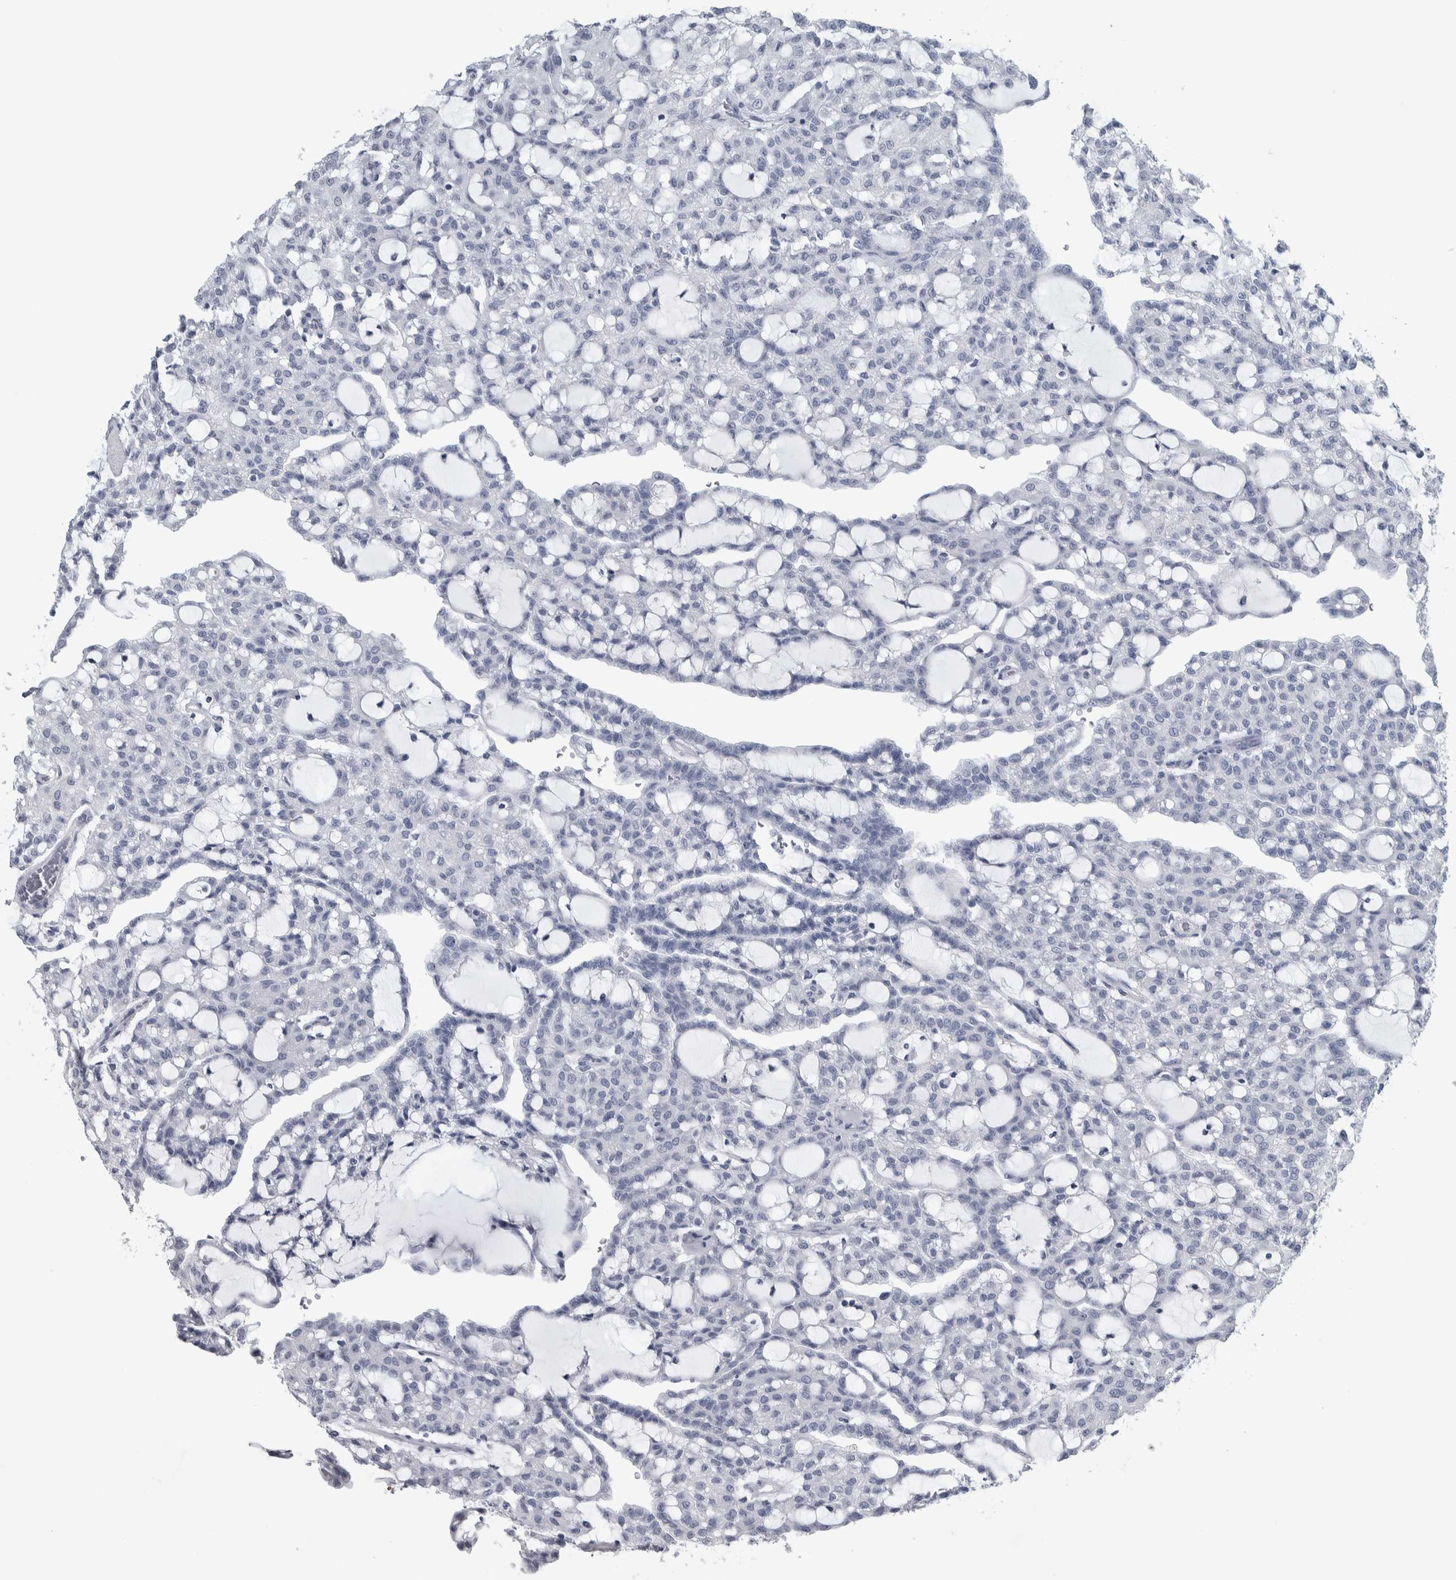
{"staining": {"intensity": "negative", "quantity": "none", "location": "none"}, "tissue": "renal cancer", "cell_type": "Tumor cells", "image_type": "cancer", "snomed": [{"axis": "morphology", "description": "Adenocarcinoma, NOS"}, {"axis": "topography", "description": "Kidney"}], "caption": "An image of renal adenocarcinoma stained for a protein displays no brown staining in tumor cells.", "gene": "CDH17", "patient": {"sex": "male", "age": 63}}